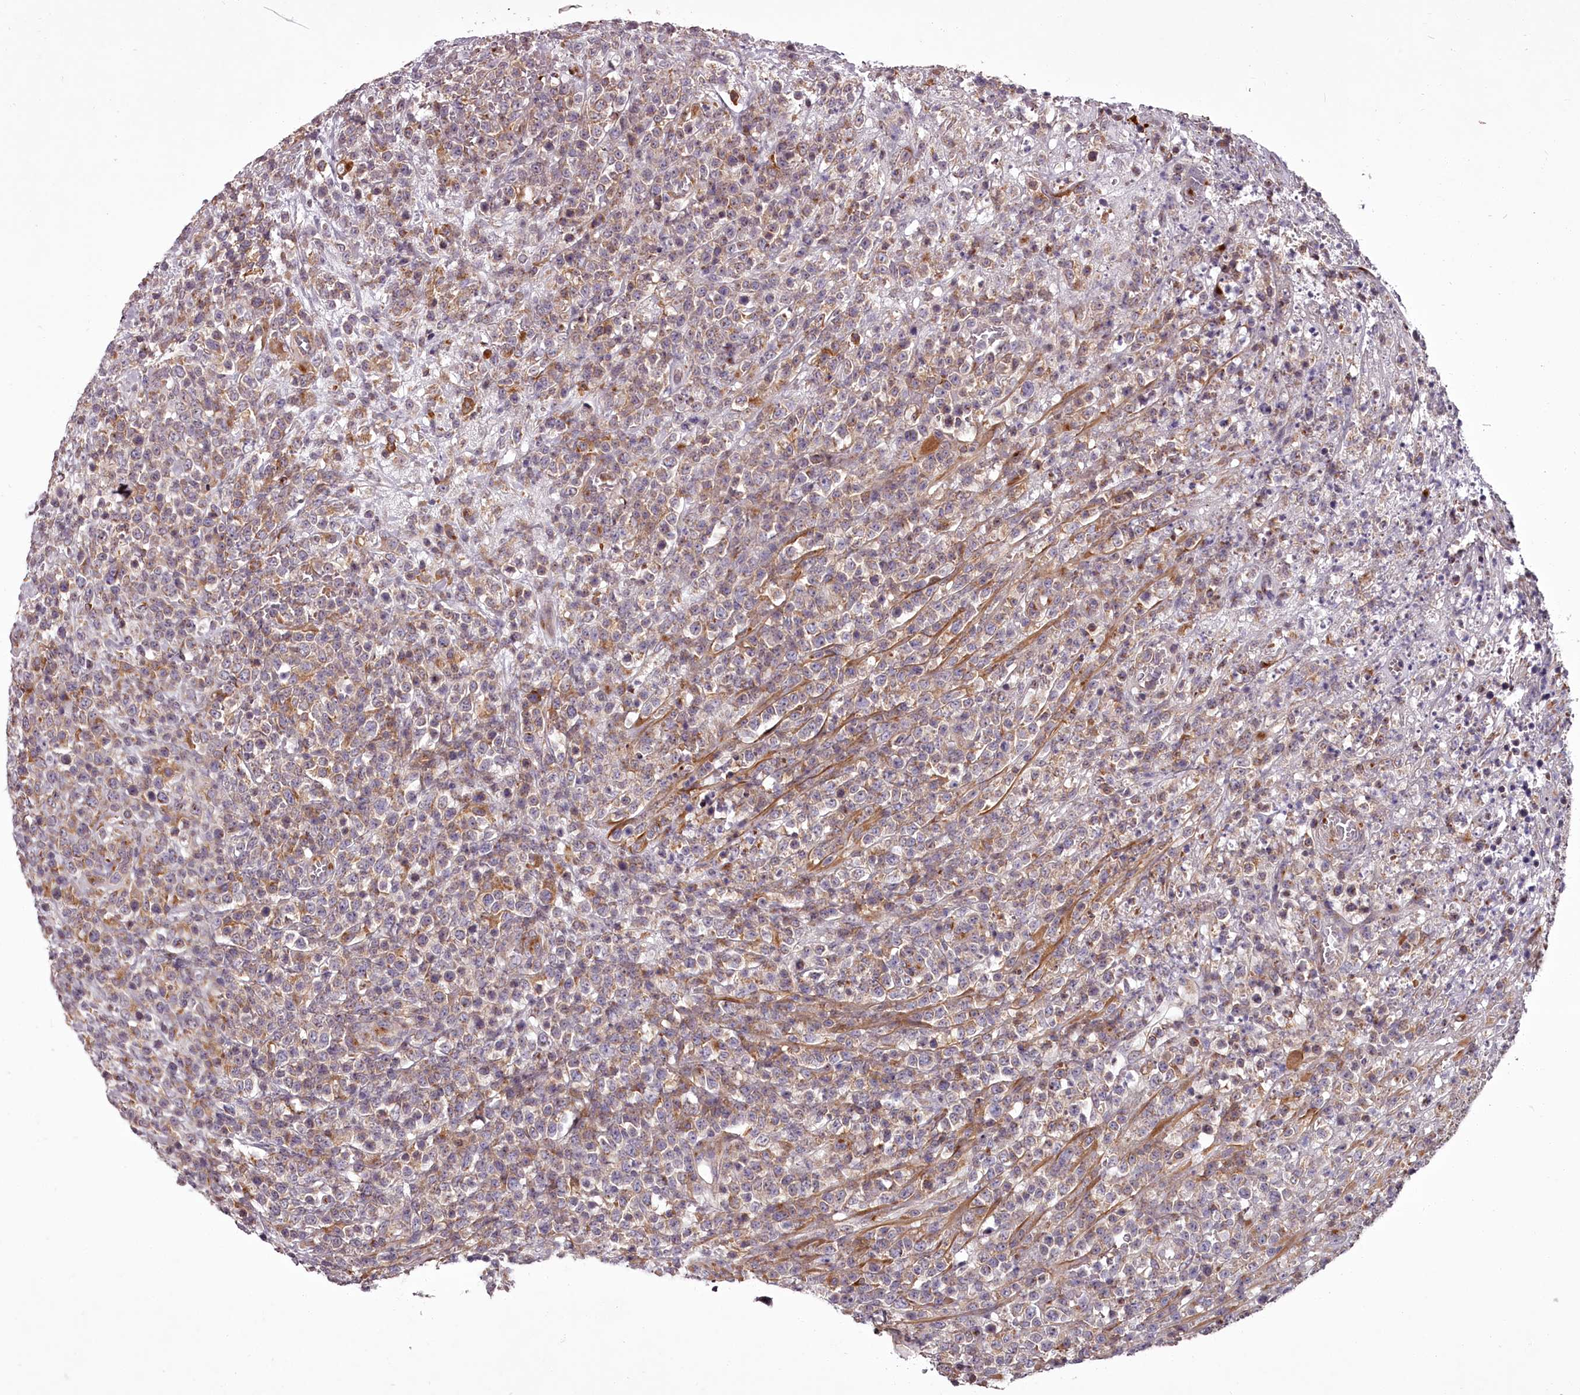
{"staining": {"intensity": "negative", "quantity": "none", "location": "none"}, "tissue": "lymphoma", "cell_type": "Tumor cells", "image_type": "cancer", "snomed": [{"axis": "morphology", "description": "Malignant lymphoma, non-Hodgkin's type, High grade"}, {"axis": "topography", "description": "Colon"}], "caption": "An image of human high-grade malignant lymphoma, non-Hodgkin's type is negative for staining in tumor cells.", "gene": "STX6", "patient": {"sex": "female", "age": 53}}